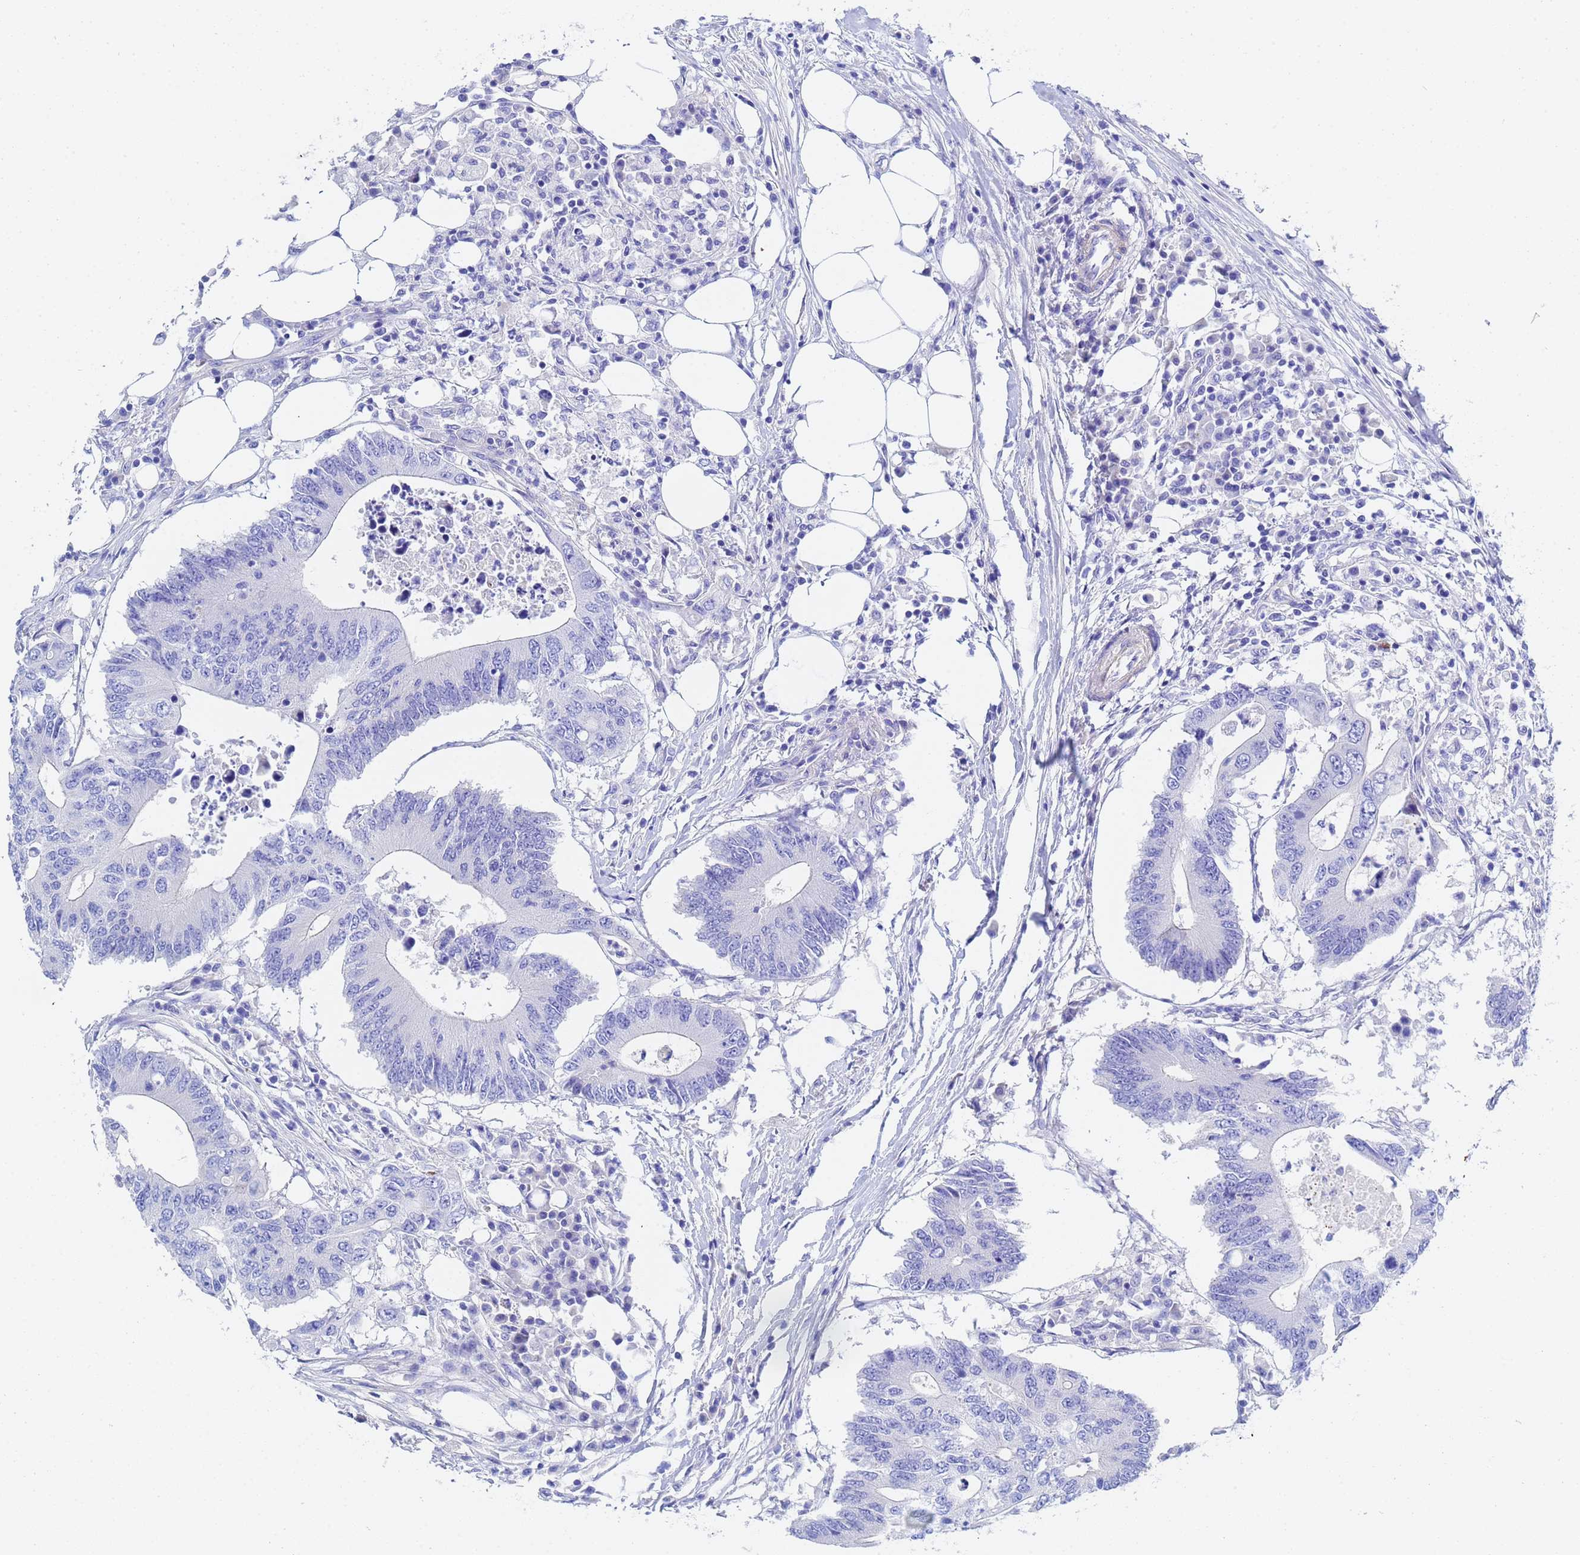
{"staining": {"intensity": "negative", "quantity": "none", "location": "none"}, "tissue": "colorectal cancer", "cell_type": "Tumor cells", "image_type": "cancer", "snomed": [{"axis": "morphology", "description": "Adenocarcinoma, NOS"}, {"axis": "topography", "description": "Colon"}], "caption": "Immunohistochemical staining of human colorectal adenocarcinoma demonstrates no significant positivity in tumor cells.", "gene": "CST4", "patient": {"sex": "male", "age": 71}}